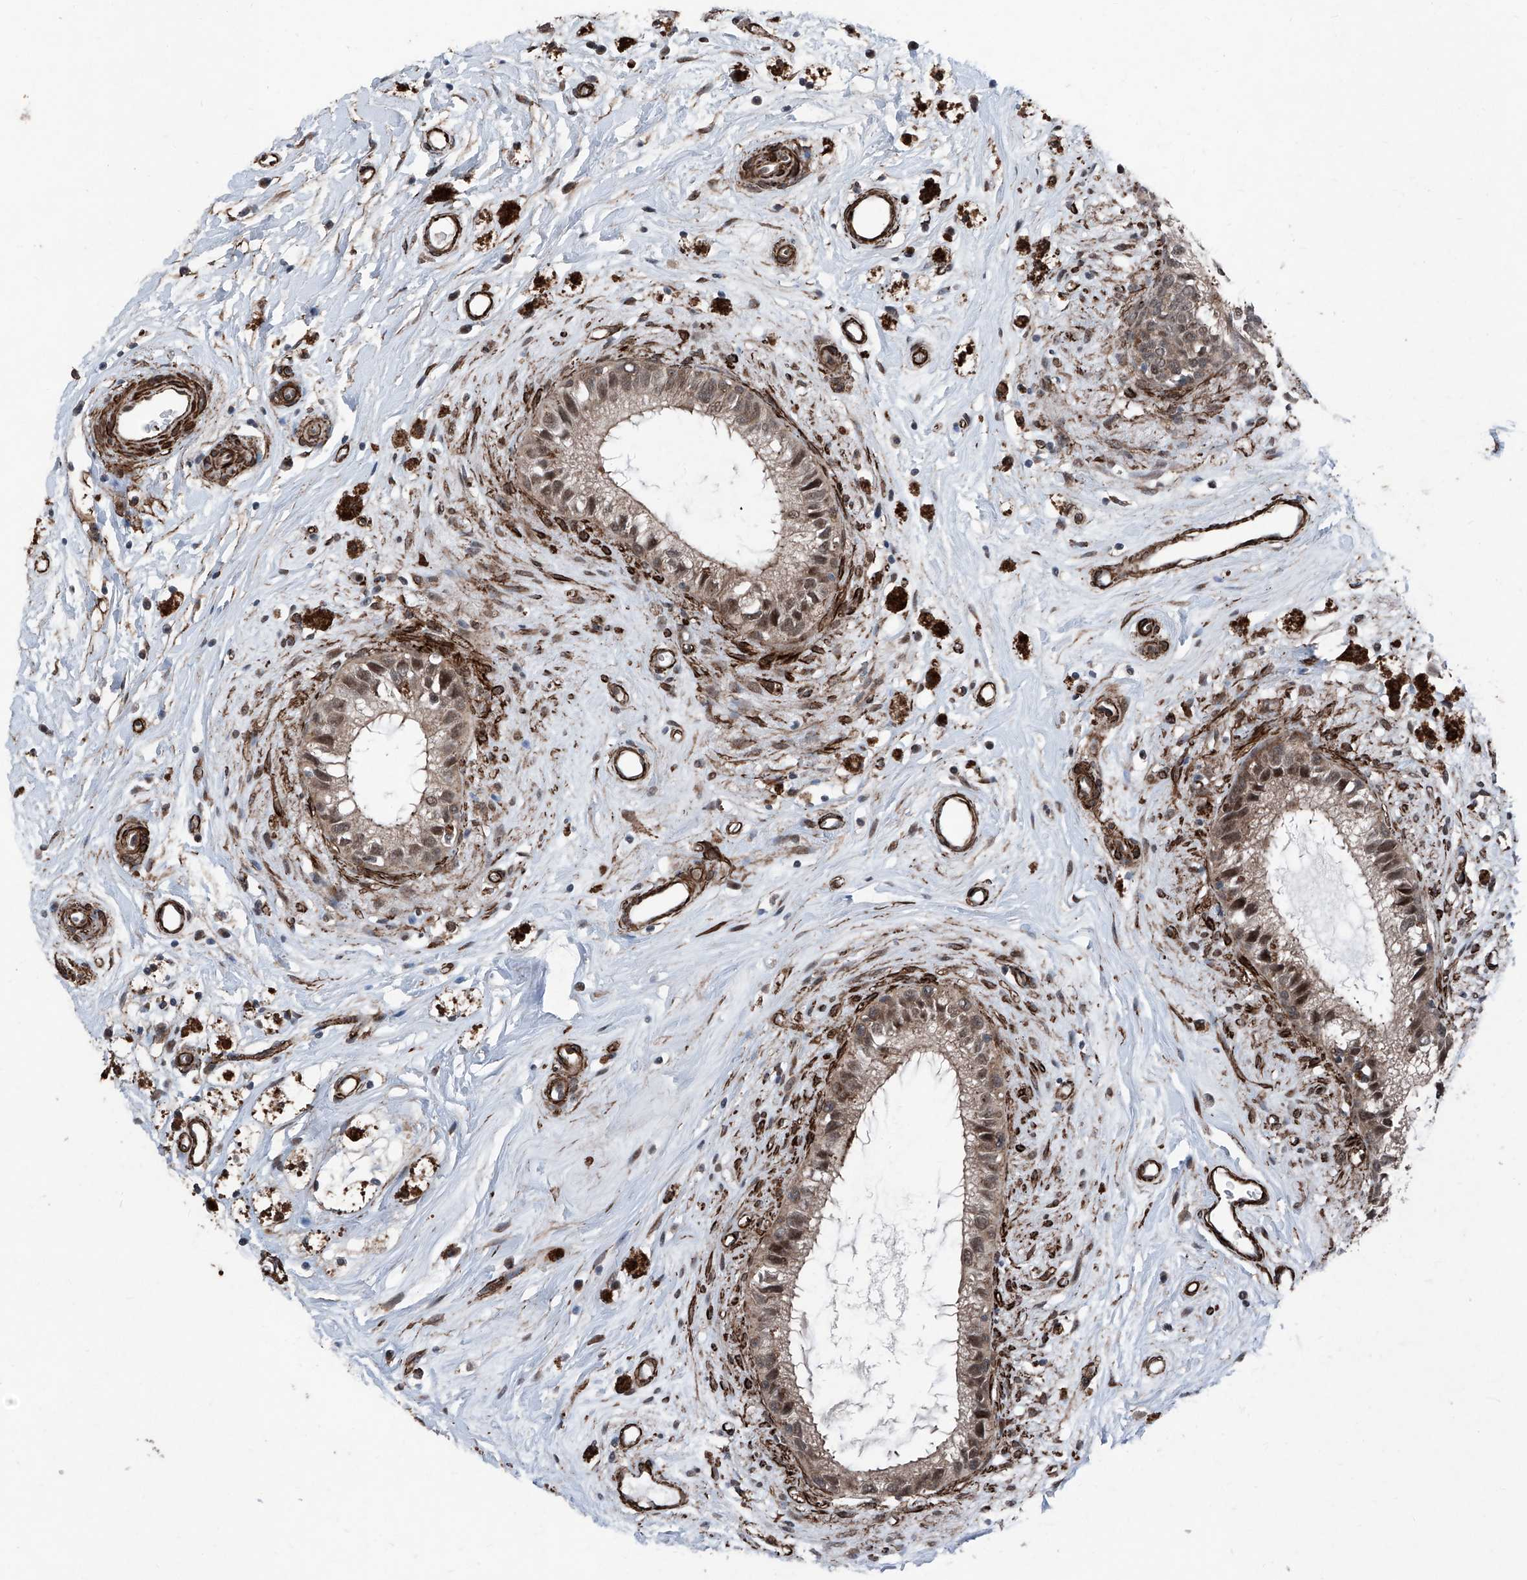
{"staining": {"intensity": "moderate", "quantity": "25%-75%", "location": "cytoplasmic/membranous,nuclear"}, "tissue": "epididymis", "cell_type": "Glandular cells", "image_type": "normal", "snomed": [{"axis": "morphology", "description": "Normal tissue, NOS"}, {"axis": "topography", "description": "Epididymis"}], "caption": "This photomicrograph demonstrates normal epididymis stained with immunohistochemistry (IHC) to label a protein in brown. The cytoplasmic/membranous,nuclear of glandular cells show moderate positivity for the protein. Nuclei are counter-stained blue.", "gene": "COA7", "patient": {"sex": "male", "age": 80}}